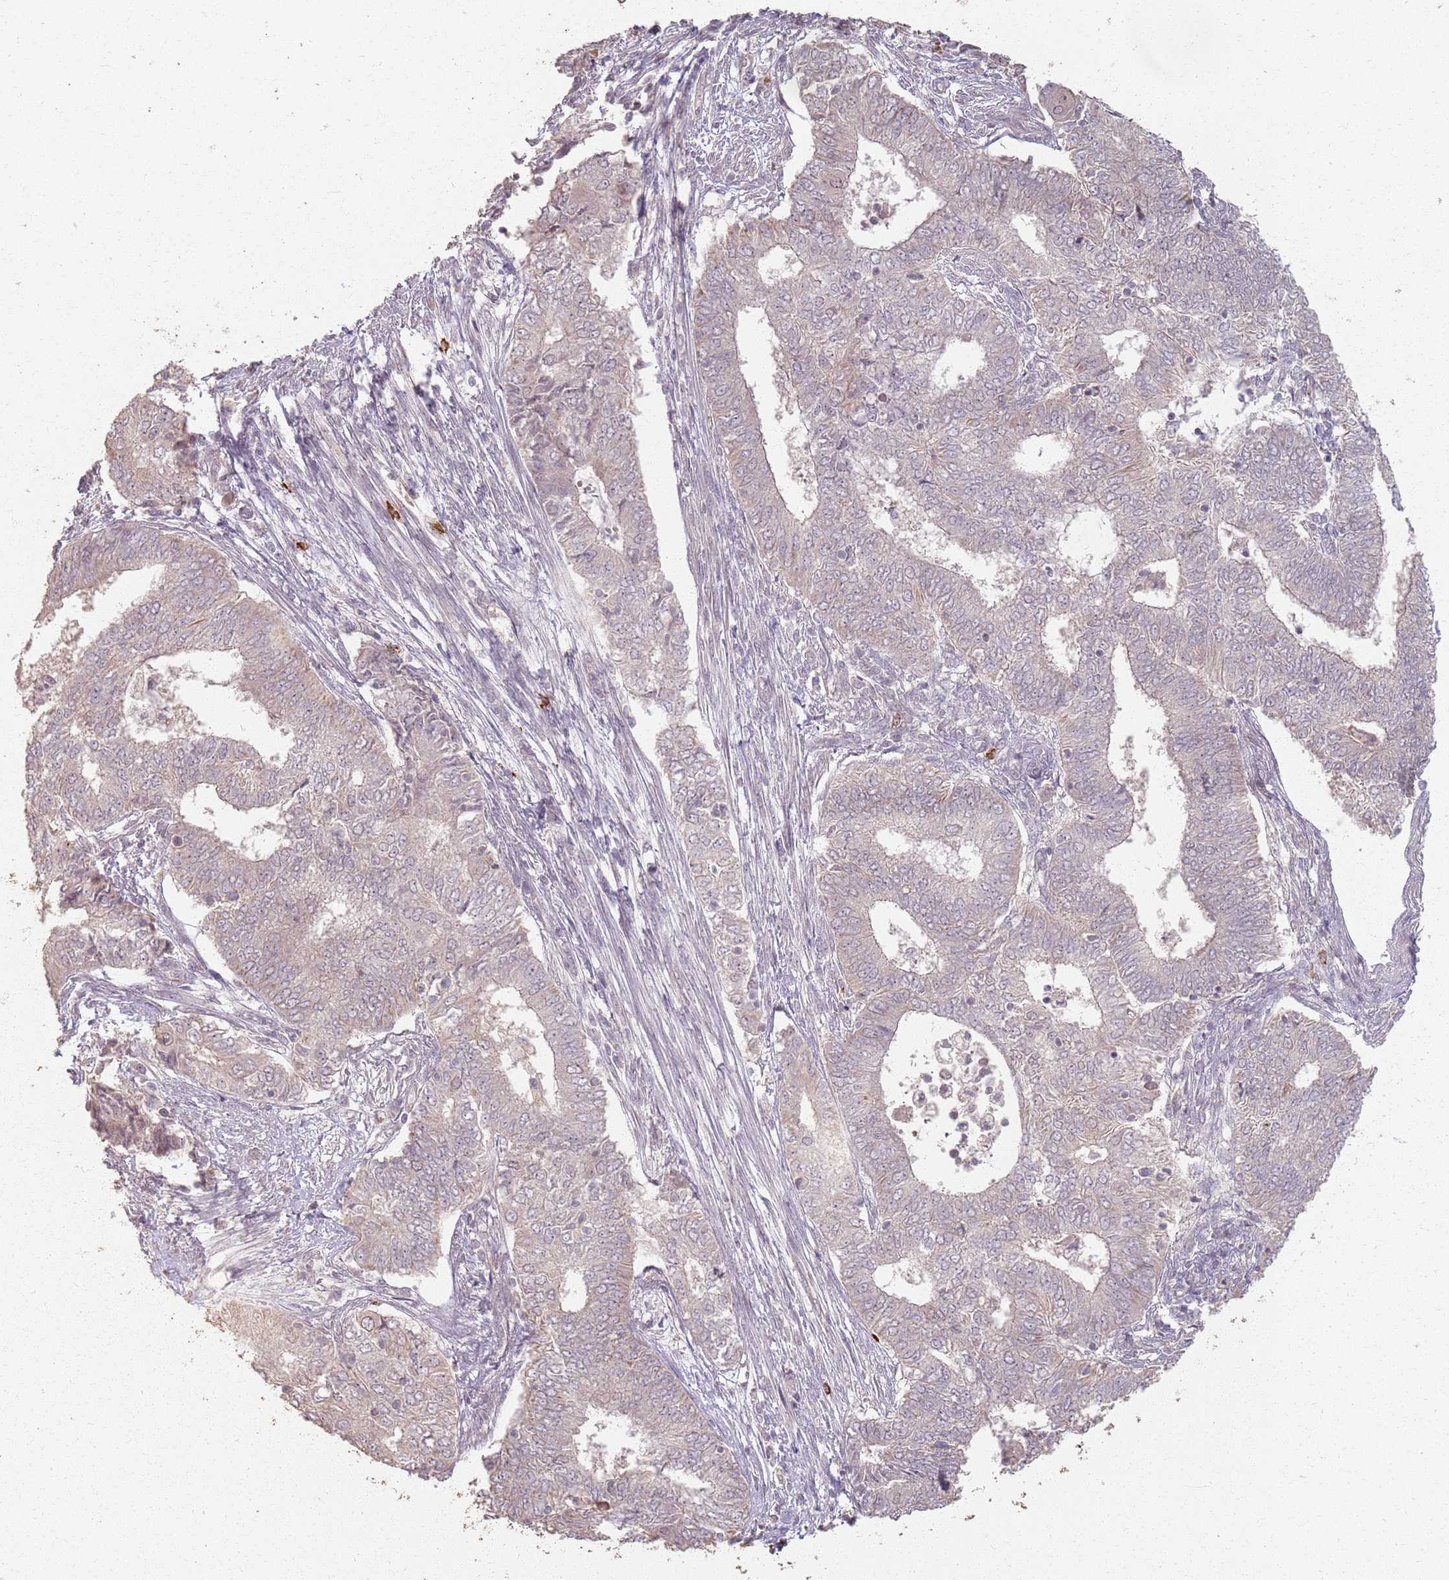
{"staining": {"intensity": "weak", "quantity": "<25%", "location": "cytoplasmic/membranous"}, "tissue": "endometrial cancer", "cell_type": "Tumor cells", "image_type": "cancer", "snomed": [{"axis": "morphology", "description": "Adenocarcinoma, NOS"}, {"axis": "topography", "description": "Endometrium"}], "caption": "The histopathology image demonstrates no staining of tumor cells in adenocarcinoma (endometrial). (Stains: DAB IHC with hematoxylin counter stain, Microscopy: brightfield microscopy at high magnification).", "gene": "CCDC168", "patient": {"sex": "female", "age": 62}}